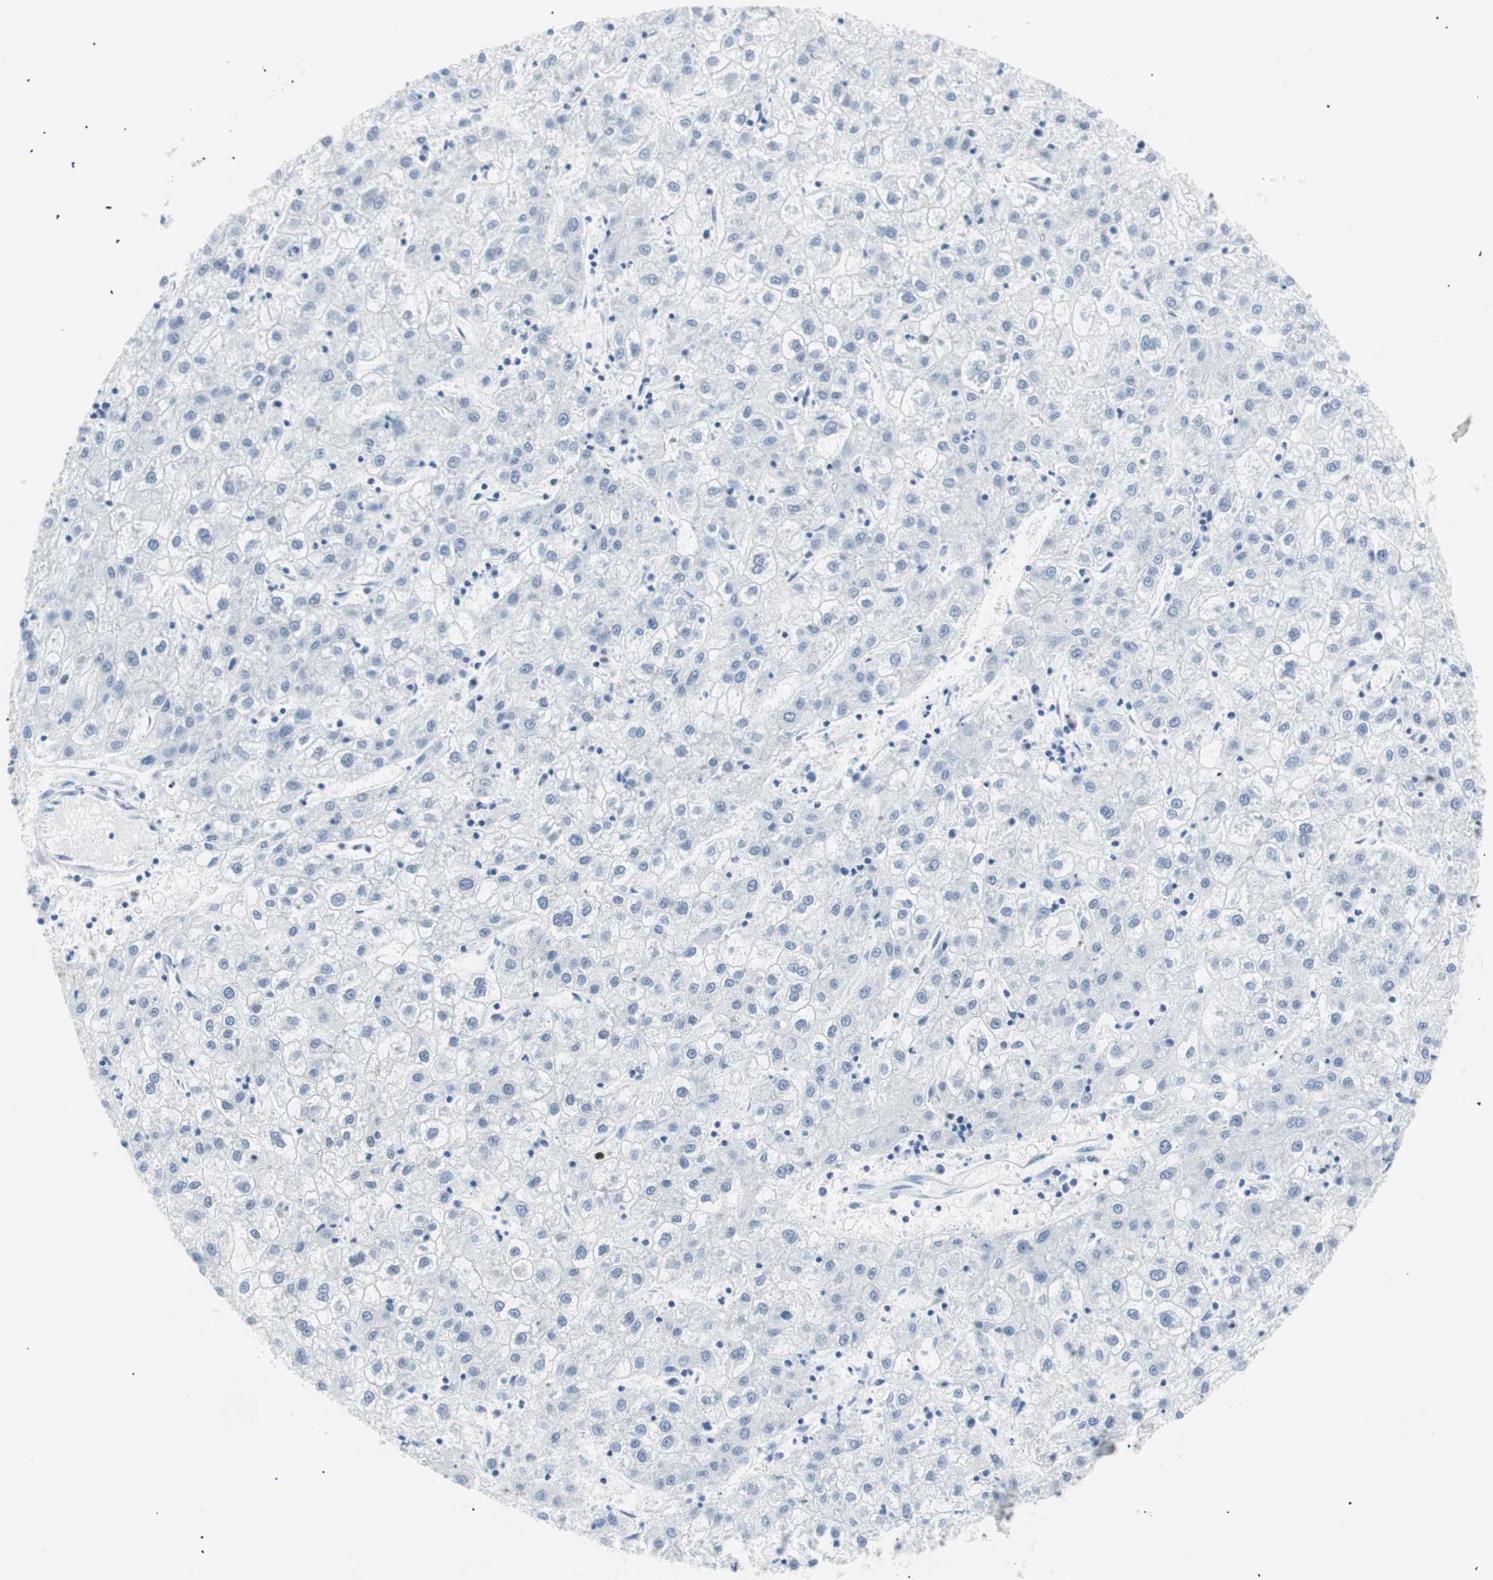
{"staining": {"intensity": "negative", "quantity": "none", "location": "none"}, "tissue": "liver cancer", "cell_type": "Tumor cells", "image_type": "cancer", "snomed": [{"axis": "morphology", "description": "Carcinoma, Hepatocellular, NOS"}, {"axis": "topography", "description": "Liver"}], "caption": "Protein analysis of liver hepatocellular carcinoma exhibits no significant positivity in tumor cells.", "gene": "CEBPB", "patient": {"sex": "male", "age": 72}}